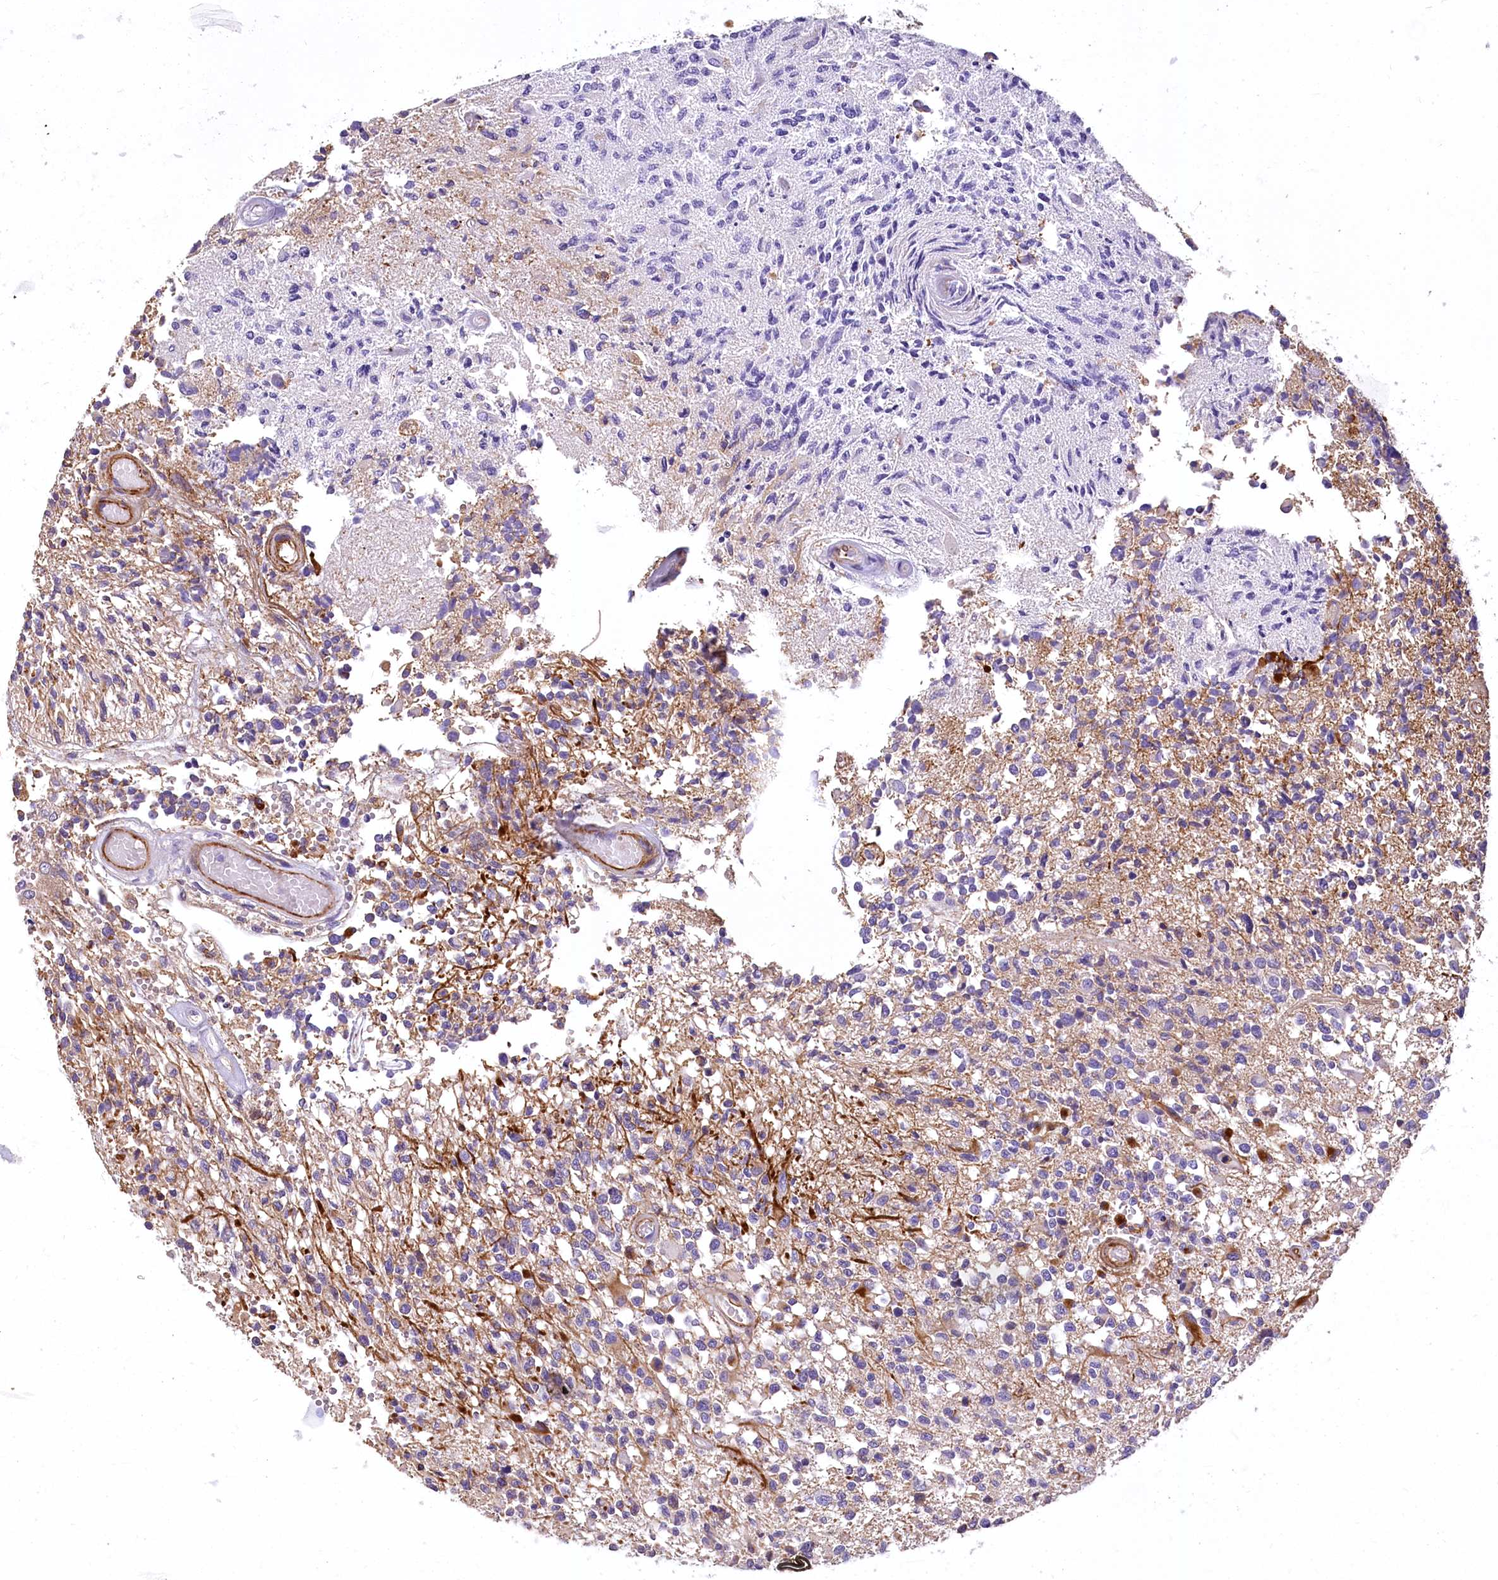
{"staining": {"intensity": "negative", "quantity": "none", "location": "none"}, "tissue": "glioma", "cell_type": "Tumor cells", "image_type": "cancer", "snomed": [{"axis": "morphology", "description": "Glioma, malignant, High grade"}, {"axis": "morphology", "description": "Glioblastoma, NOS"}, {"axis": "topography", "description": "Brain"}], "caption": "The IHC image has no significant expression in tumor cells of glioma tissue. The staining is performed using DAB brown chromogen with nuclei counter-stained in using hematoxylin.", "gene": "DPP3", "patient": {"sex": "male", "age": 60}}